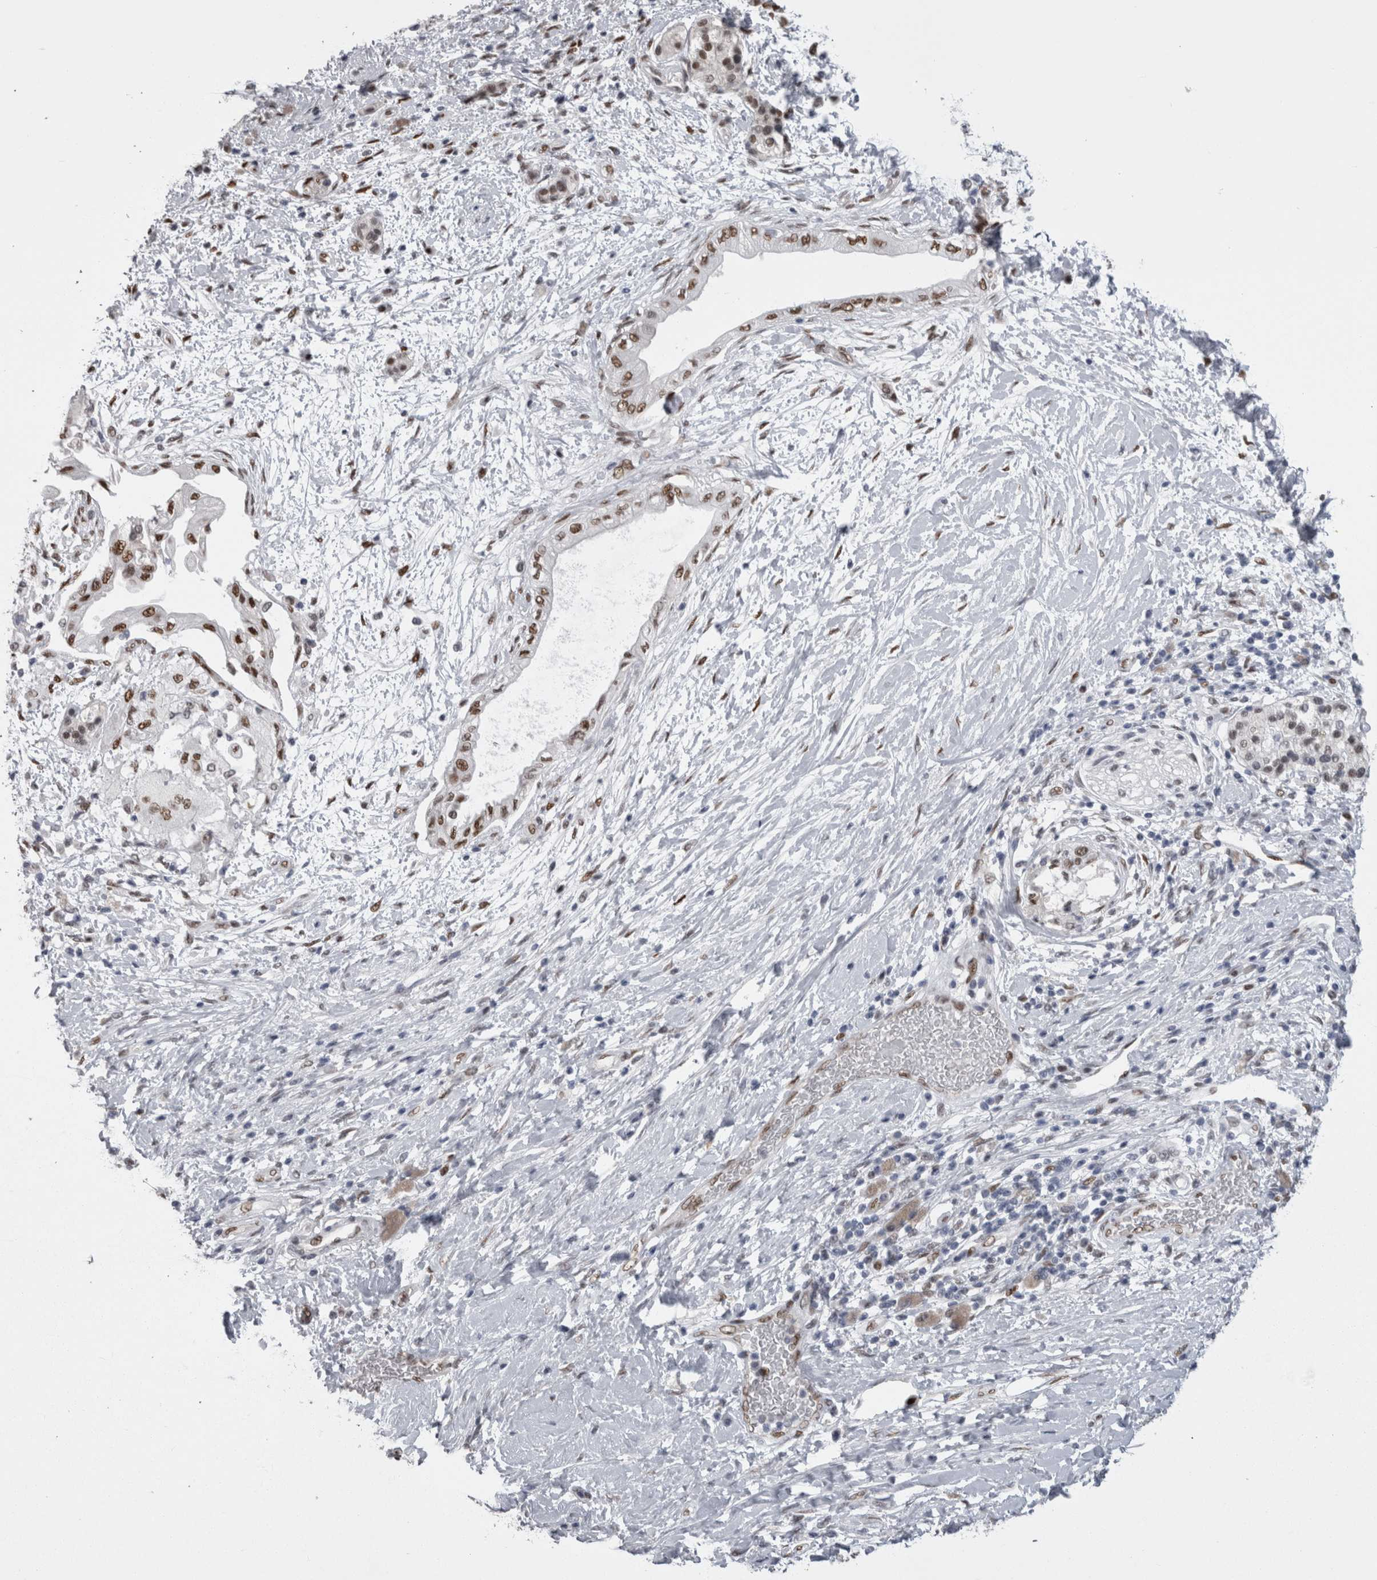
{"staining": {"intensity": "moderate", "quantity": ">75%", "location": "nuclear"}, "tissue": "pancreatic cancer", "cell_type": "Tumor cells", "image_type": "cancer", "snomed": [{"axis": "morphology", "description": "Normal tissue, NOS"}, {"axis": "morphology", "description": "Adenocarcinoma, NOS"}, {"axis": "topography", "description": "Pancreas"}, {"axis": "topography", "description": "Duodenum"}], "caption": "Moderate nuclear positivity is present in about >75% of tumor cells in pancreatic adenocarcinoma.", "gene": "C1orf54", "patient": {"sex": "female", "age": 60}}